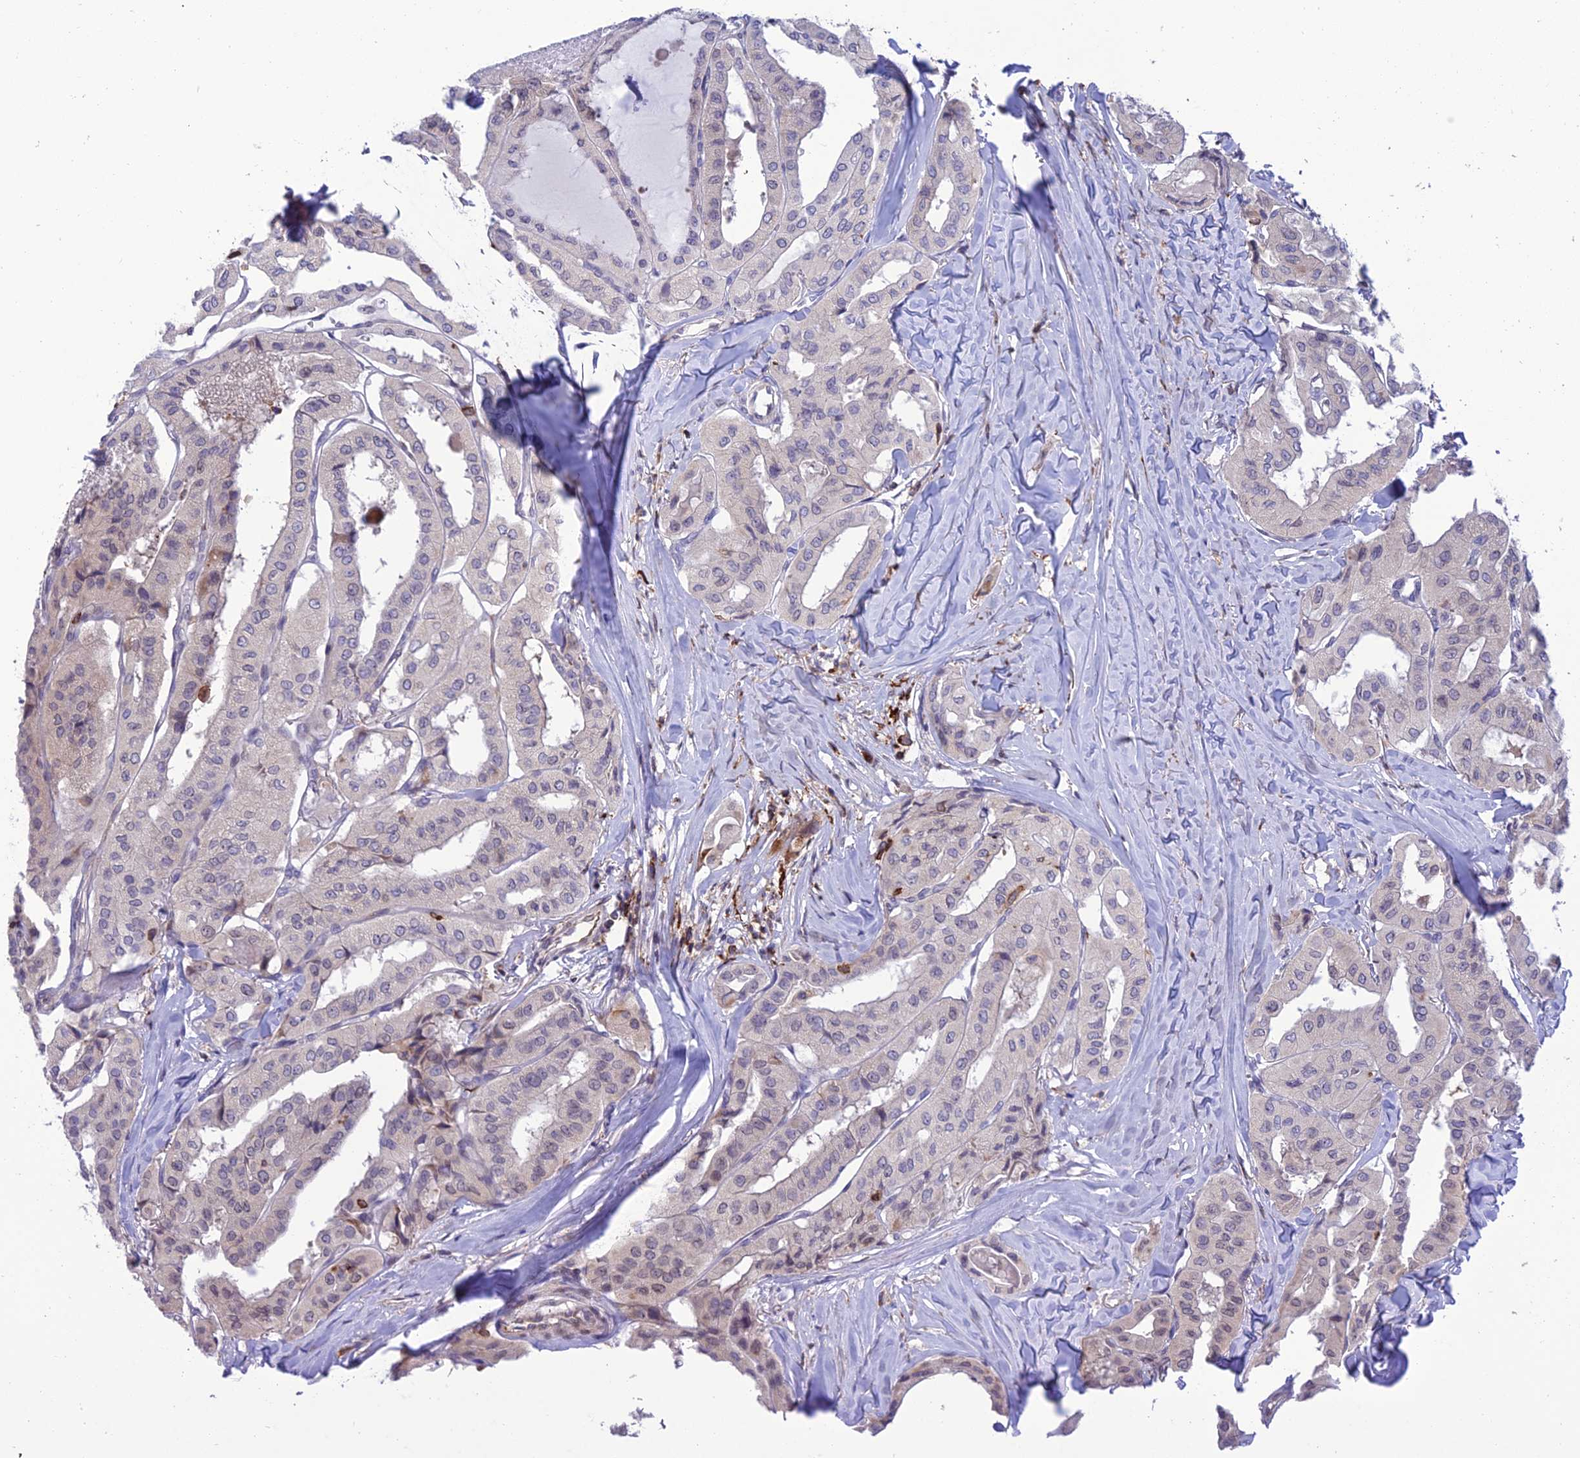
{"staining": {"intensity": "negative", "quantity": "none", "location": "none"}, "tissue": "thyroid cancer", "cell_type": "Tumor cells", "image_type": "cancer", "snomed": [{"axis": "morphology", "description": "Papillary adenocarcinoma, NOS"}, {"axis": "topography", "description": "Thyroid gland"}], "caption": "IHC of human thyroid cancer shows no positivity in tumor cells.", "gene": "FAM76A", "patient": {"sex": "female", "age": 59}}